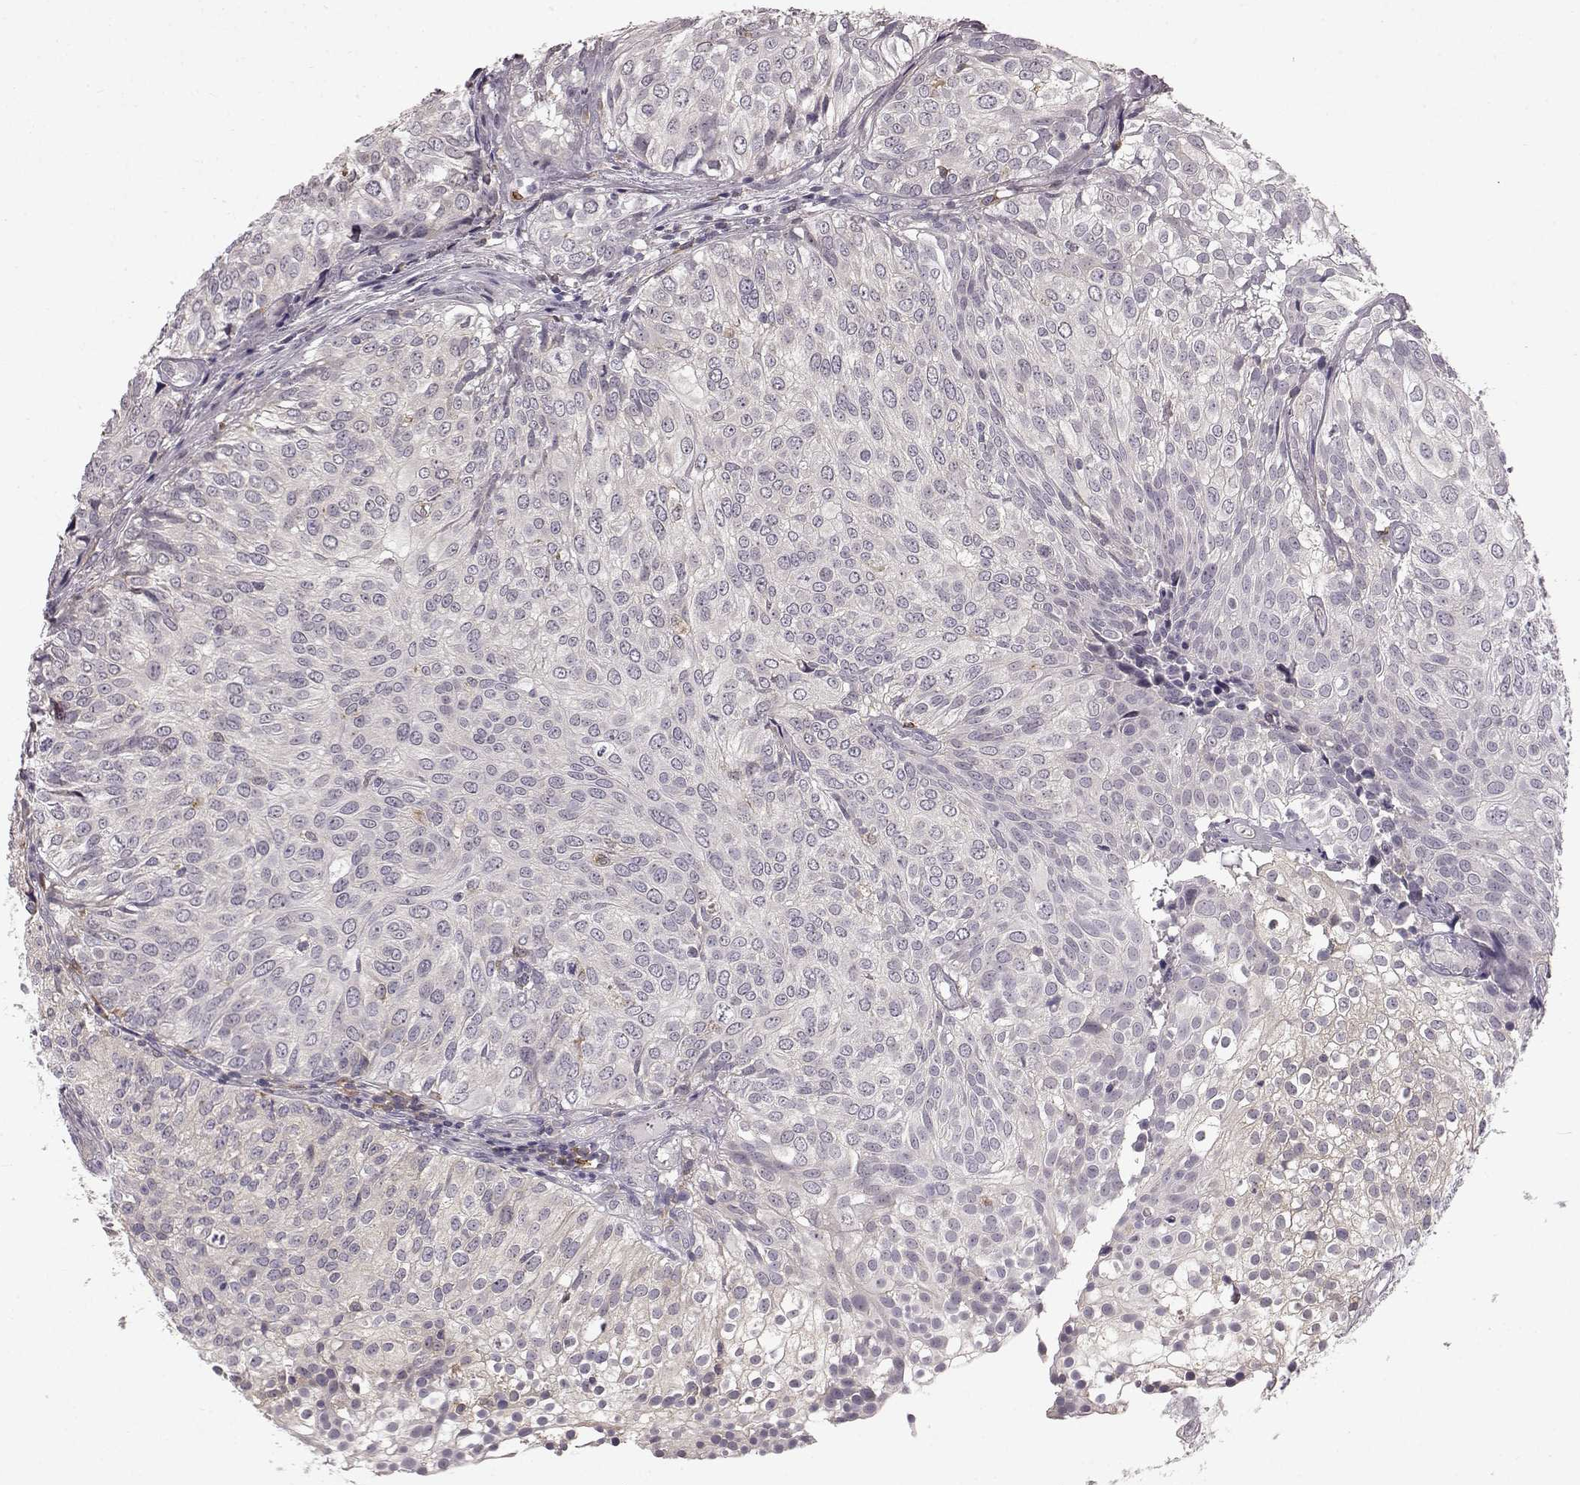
{"staining": {"intensity": "negative", "quantity": "none", "location": "none"}, "tissue": "urothelial cancer", "cell_type": "Tumor cells", "image_type": "cancer", "snomed": [{"axis": "morphology", "description": "Urothelial carcinoma, High grade"}, {"axis": "topography", "description": "Urinary bladder"}], "caption": "High-grade urothelial carcinoma was stained to show a protein in brown. There is no significant expression in tumor cells.", "gene": "SPAG17", "patient": {"sex": "female", "age": 79}}